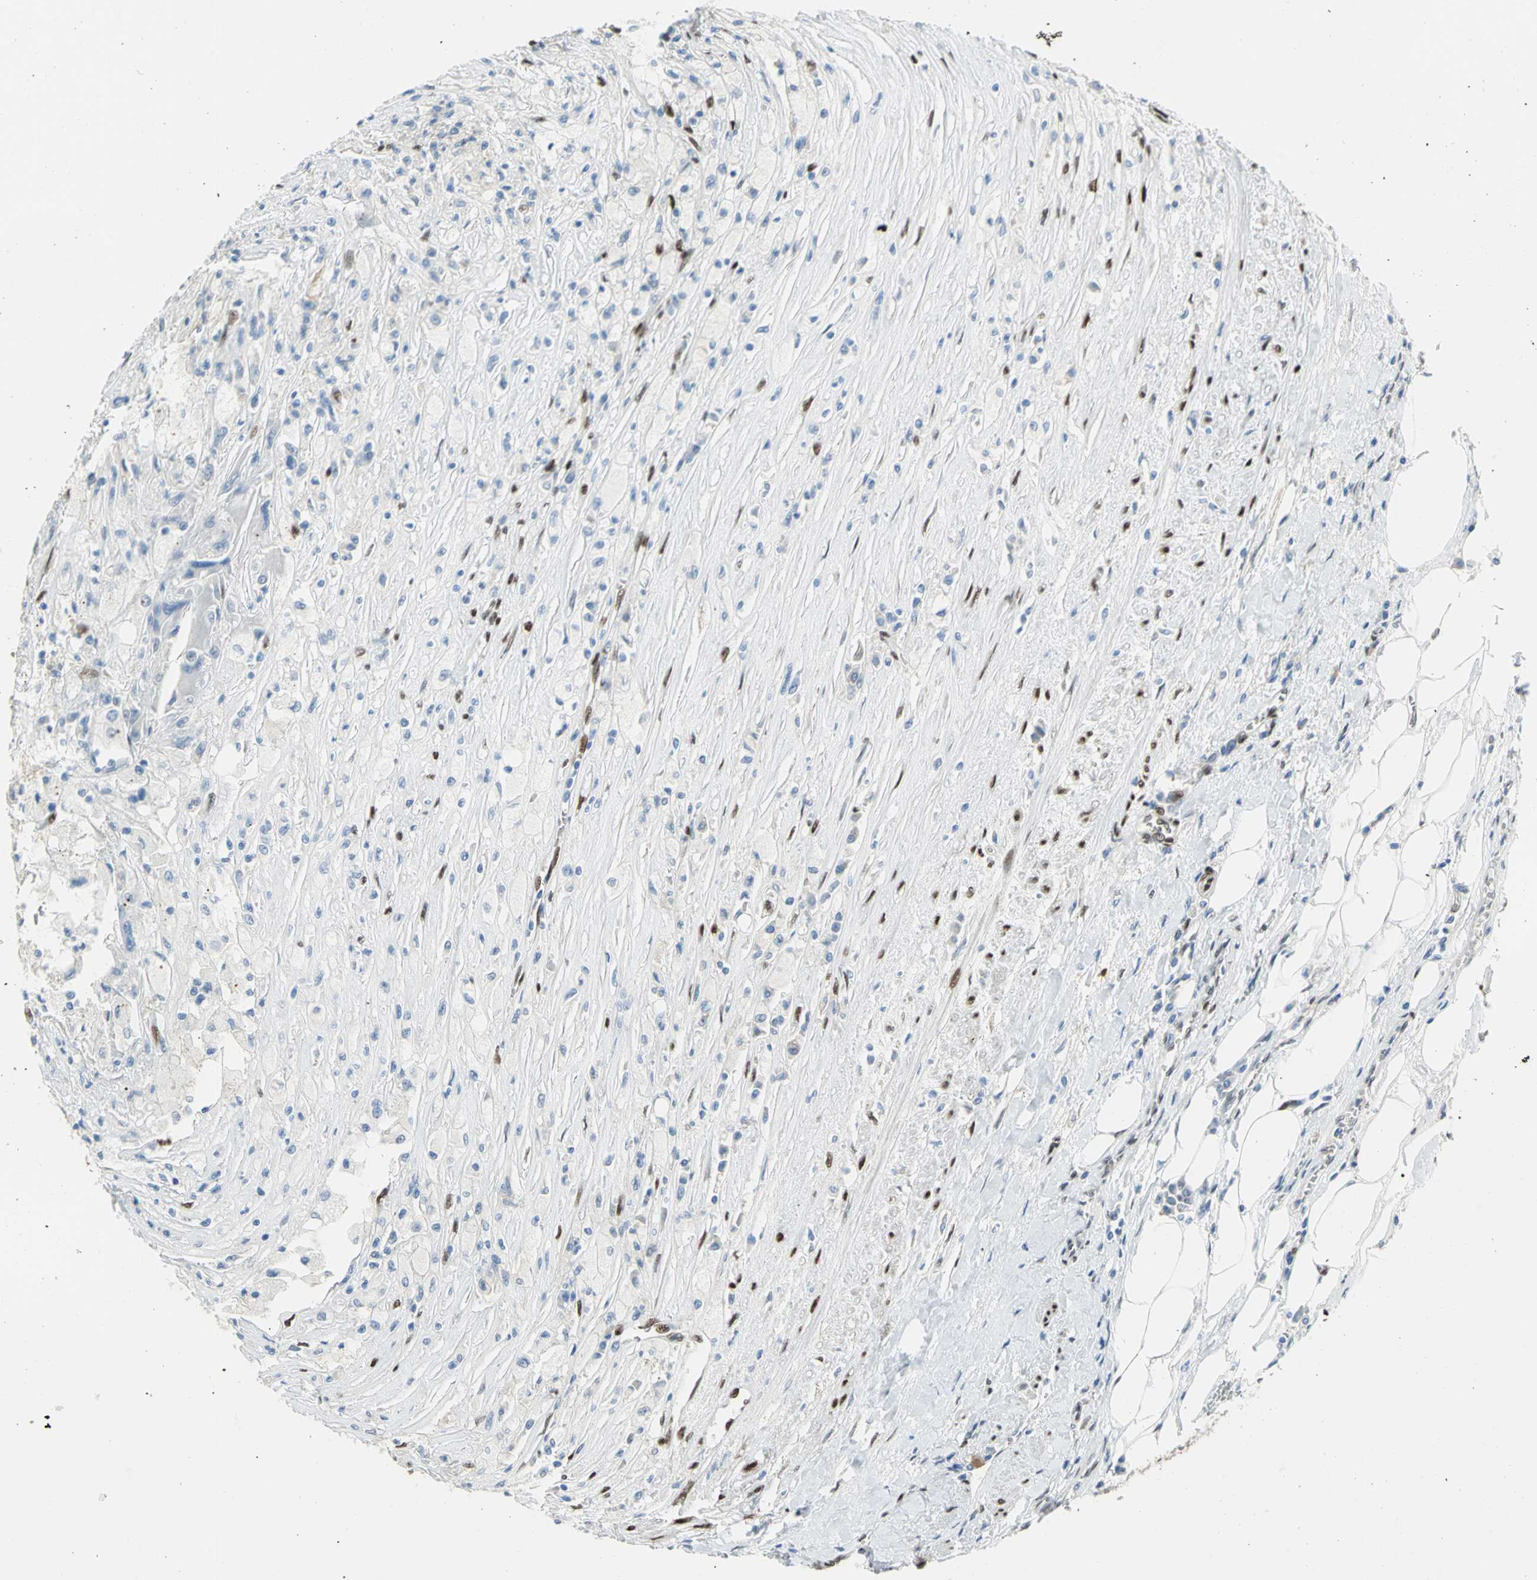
{"staining": {"intensity": "moderate", "quantity": "<25%", "location": "nuclear"}, "tissue": "renal cancer", "cell_type": "Tumor cells", "image_type": "cancer", "snomed": [{"axis": "morphology", "description": "Normal tissue, NOS"}, {"axis": "morphology", "description": "Adenocarcinoma, NOS"}, {"axis": "topography", "description": "Kidney"}], "caption": "Tumor cells exhibit low levels of moderate nuclear expression in approximately <25% of cells in renal cancer.", "gene": "RBFOX2", "patient": {"sex": "male", "age": 71}}